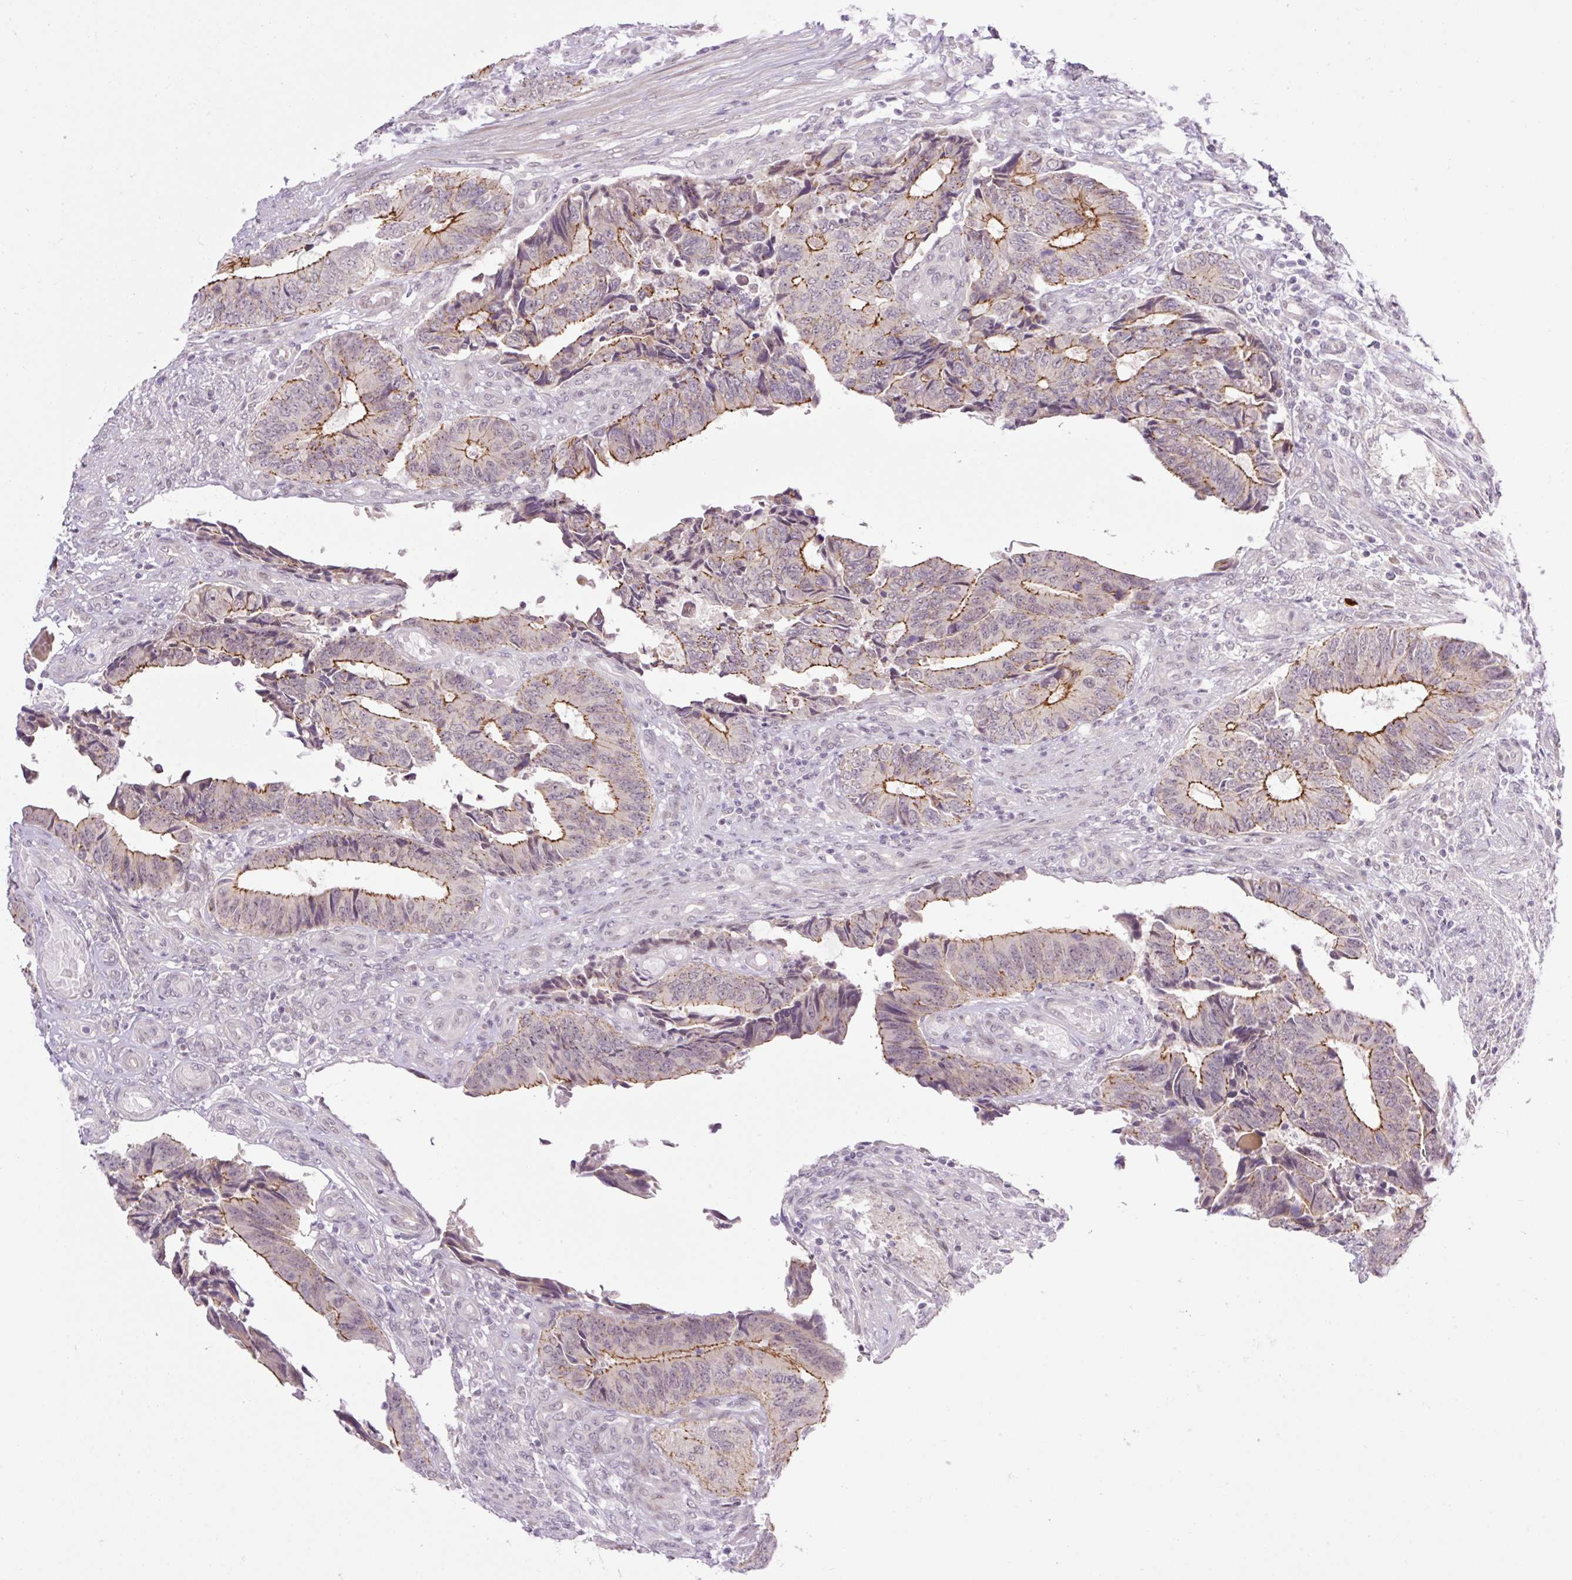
{"staining": {"intensity": "moderate", "quantity": ">75%", "location": "cytoplasmic/membranous"}, "tissue": "colorectal cancer", "cell_type": "Tumor cells", "image_type": "cancer", "snomed": [{"axis": "morphology", "description": "Adenocarcinoma, NOS"}, {"axis": "topography", "description": "Colon"}], "caption": "Immunohistochemistry (DAB (3,3'-diaminobenzidine)) staining of adenocarcinoma (colorectal) demonstrates moderate cytoplasmic/membranous protein positivity in approximately >75% of tumor cells.", "gene": "ICE1", "patient": {"sex": "male", "age": 87}}